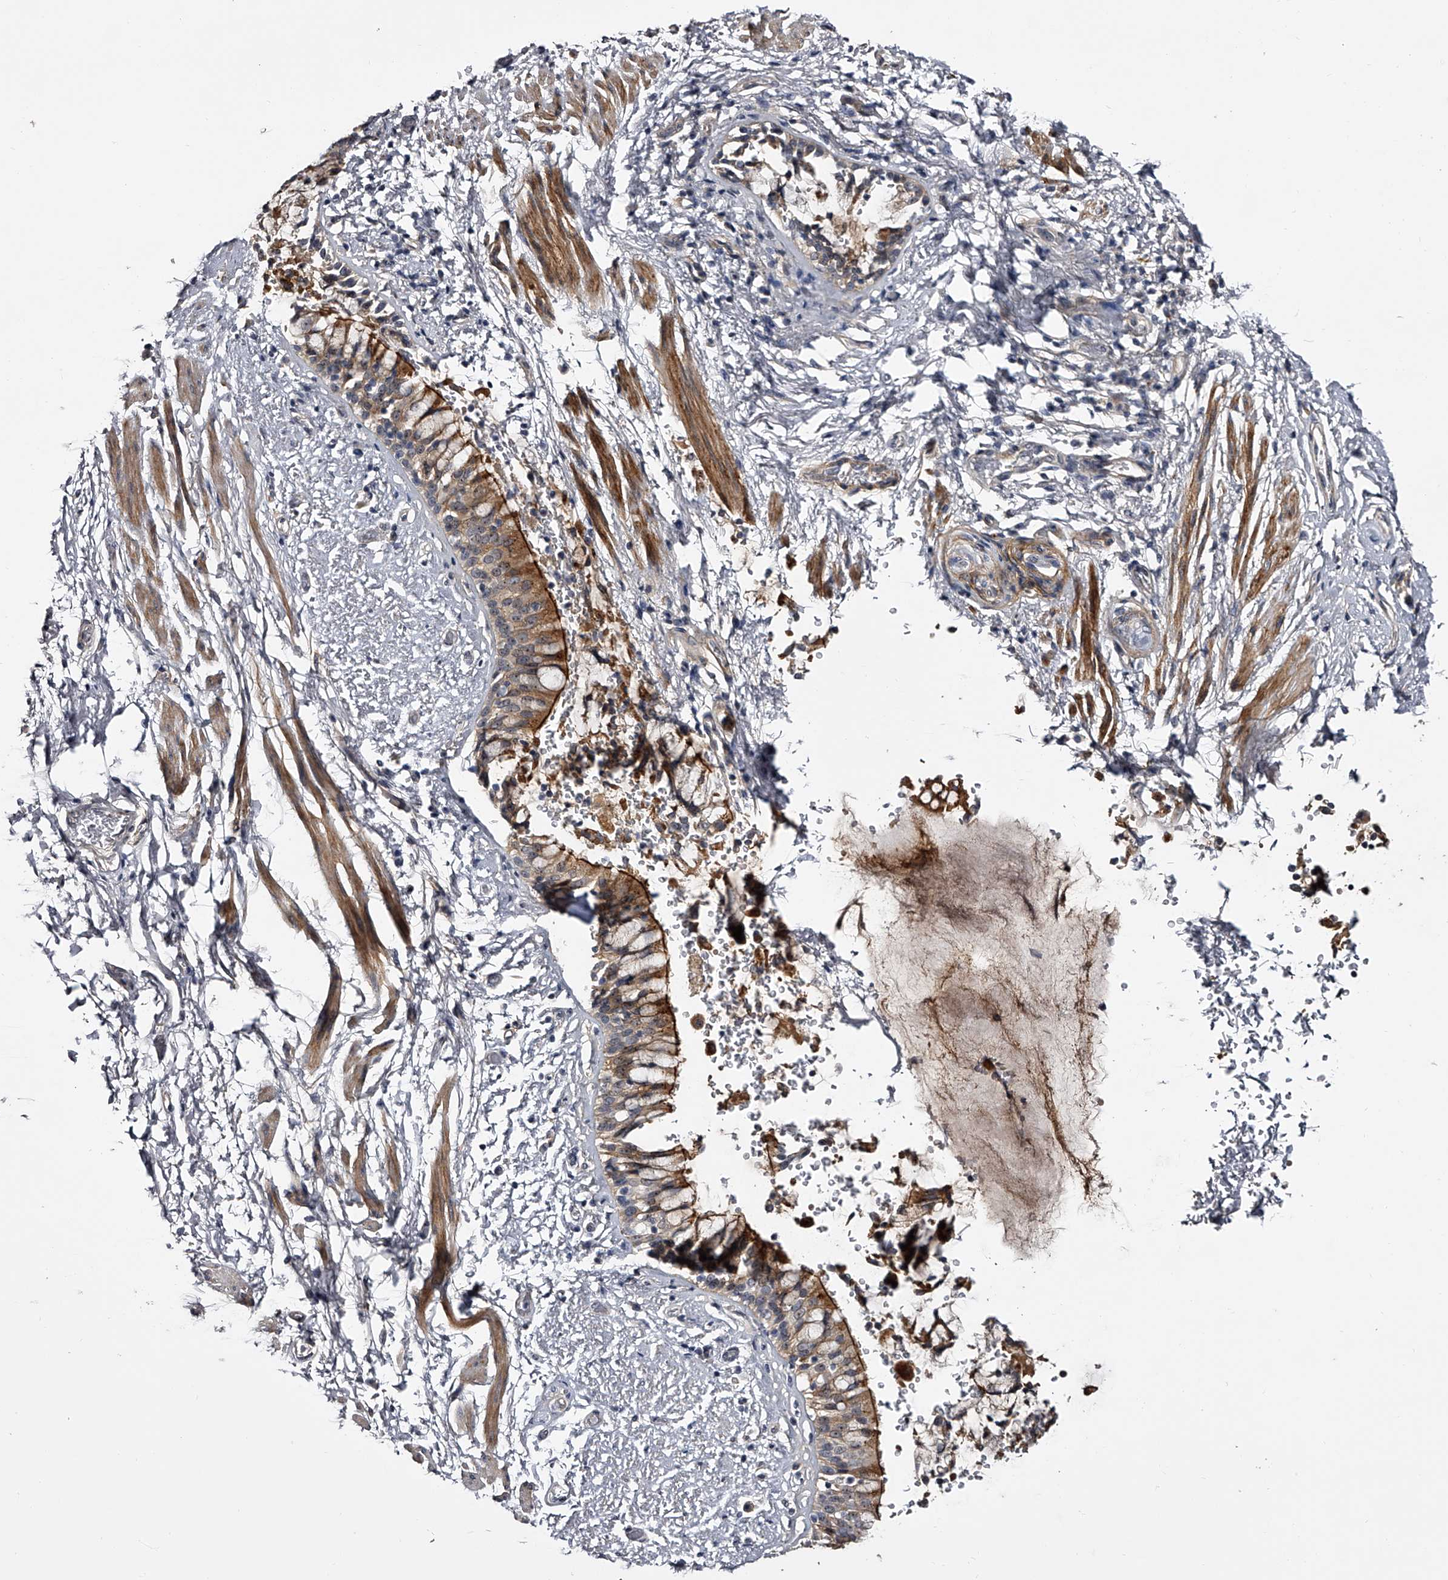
{"staining": {"intensity": "moderate", "quantity": ">75%", "location": "cytoplasmic/membranous"}, "tissue": "bronchus", "cell_type": "Respiratory epithelial cells", "image_type": "normal", "snomed": [{"axis": "morphology", "description": "Normal tissue, NOS"}, {"axis": "morphology", "description": "Inflammation, NOS"}, {"axis": "topography", "description": "Cartilage tissue"}, {"axis": "topography", "description": "Bronchus"}, {"axis": "topography", "description": "Lung"}], "caption": "Immunohistochemistry (IHC) image of benign bronchus stained for a protein (brown), which exhibits medium levels of moderate cytoplasmic/membranous positivity in approximately >75% of respiratory epithelial cells.", "gene": "MDN1", "patient": {"sex": "female", "age": 64}}